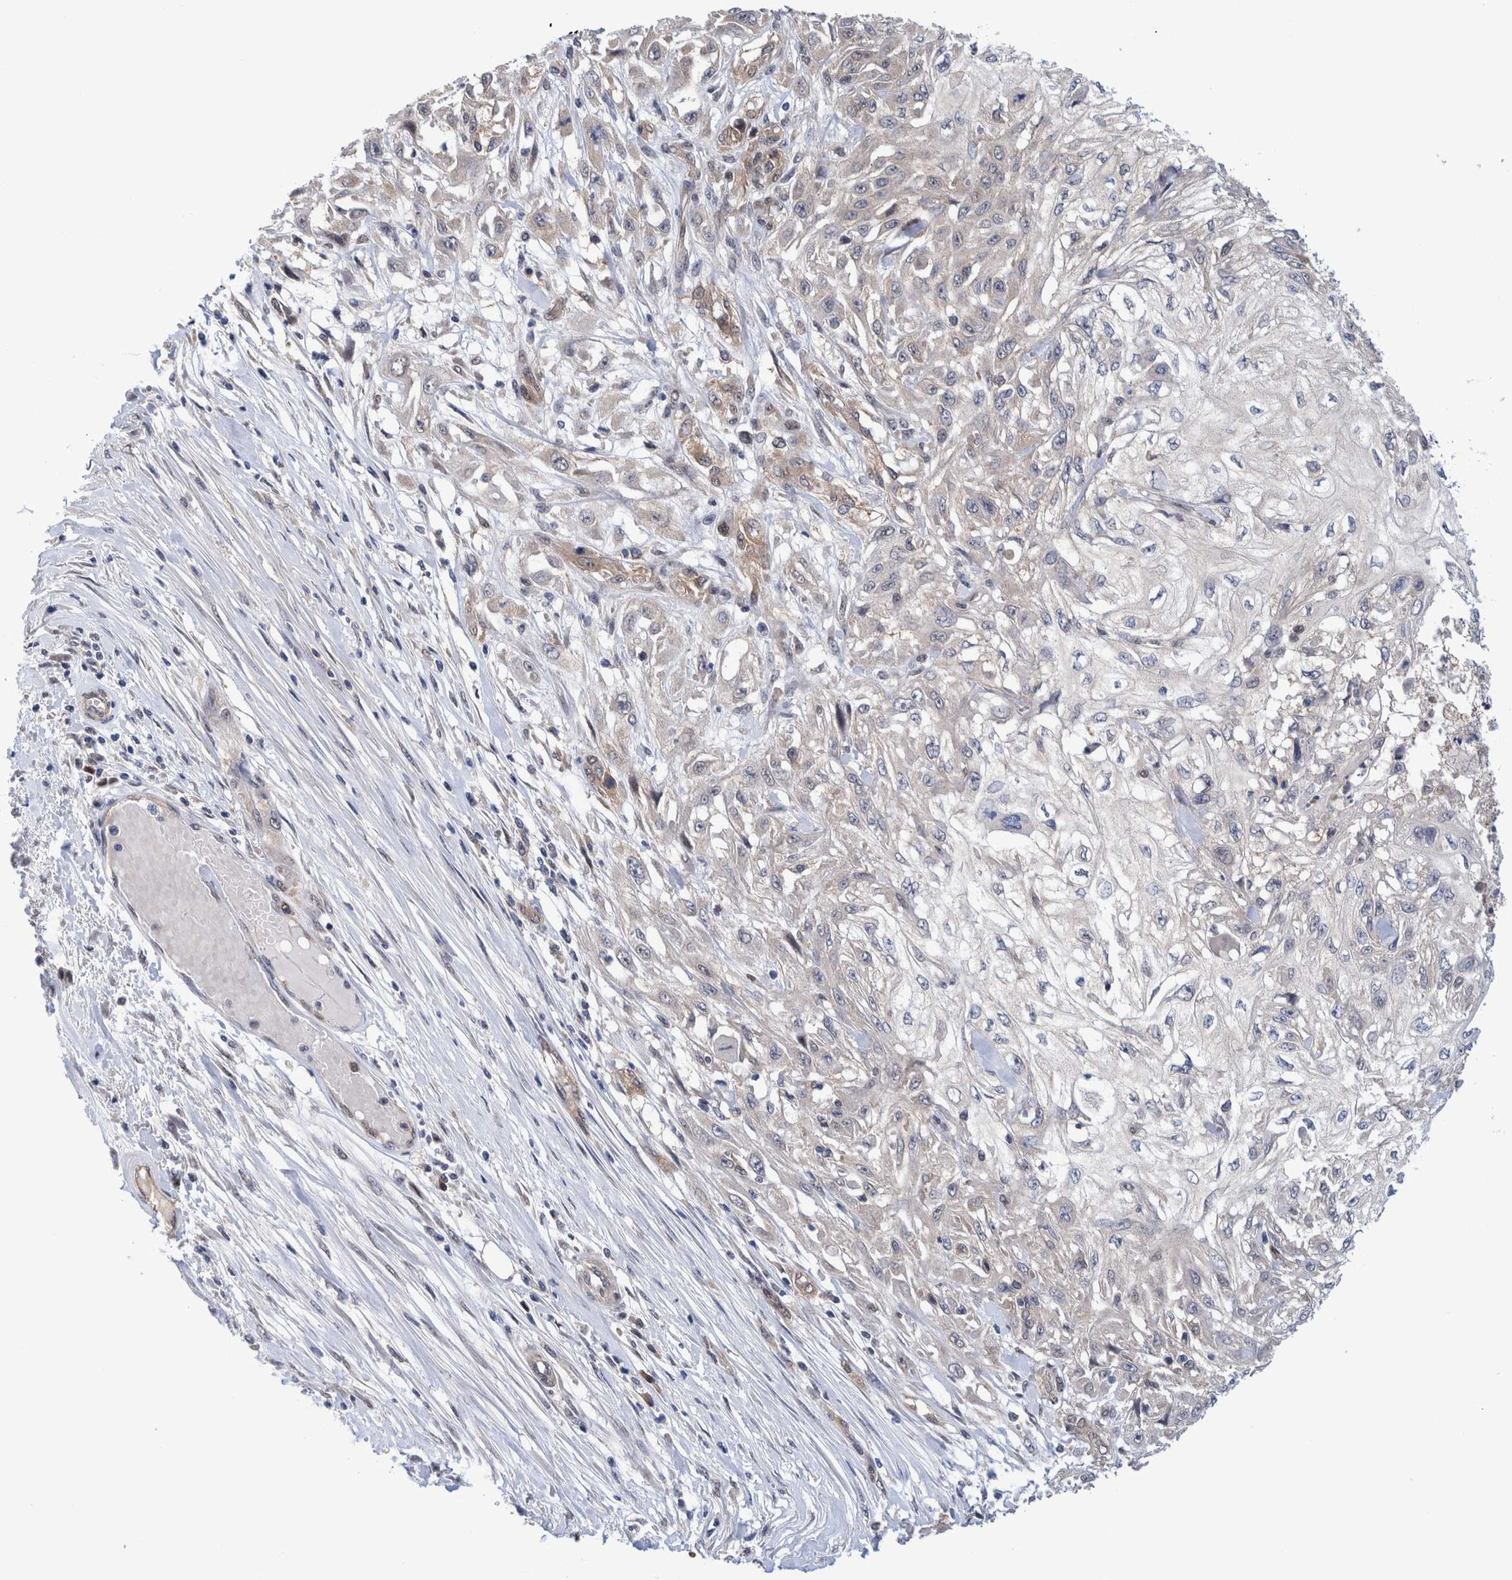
{"staining": {"intensity": "weak", "quantity": "<25%", "location": "cytoplasmic/membranous"}, "tissue": "skin cancer", "cell_type": "Tumor cells", "image_type": "cancer", "snomed": [{"axis": "morphology", "description": "Squamous cell carcinoma, NOS"}, {"axis": "morphology", "description": "Squamous cell carcinoma, metastatic, NOS"}, {"axis": "topography", "description": "Skin"}, {"axis": "topography", "description": "Lymph node"}], "caption": "A high-resolution photomicrograph shows immunohistochemistry staining of skin squamous cell carcinoma, which exhibits no significant expression in tumor cells.", "gene": "PFAS", "patient": {"sex": "male", "age": 75}}